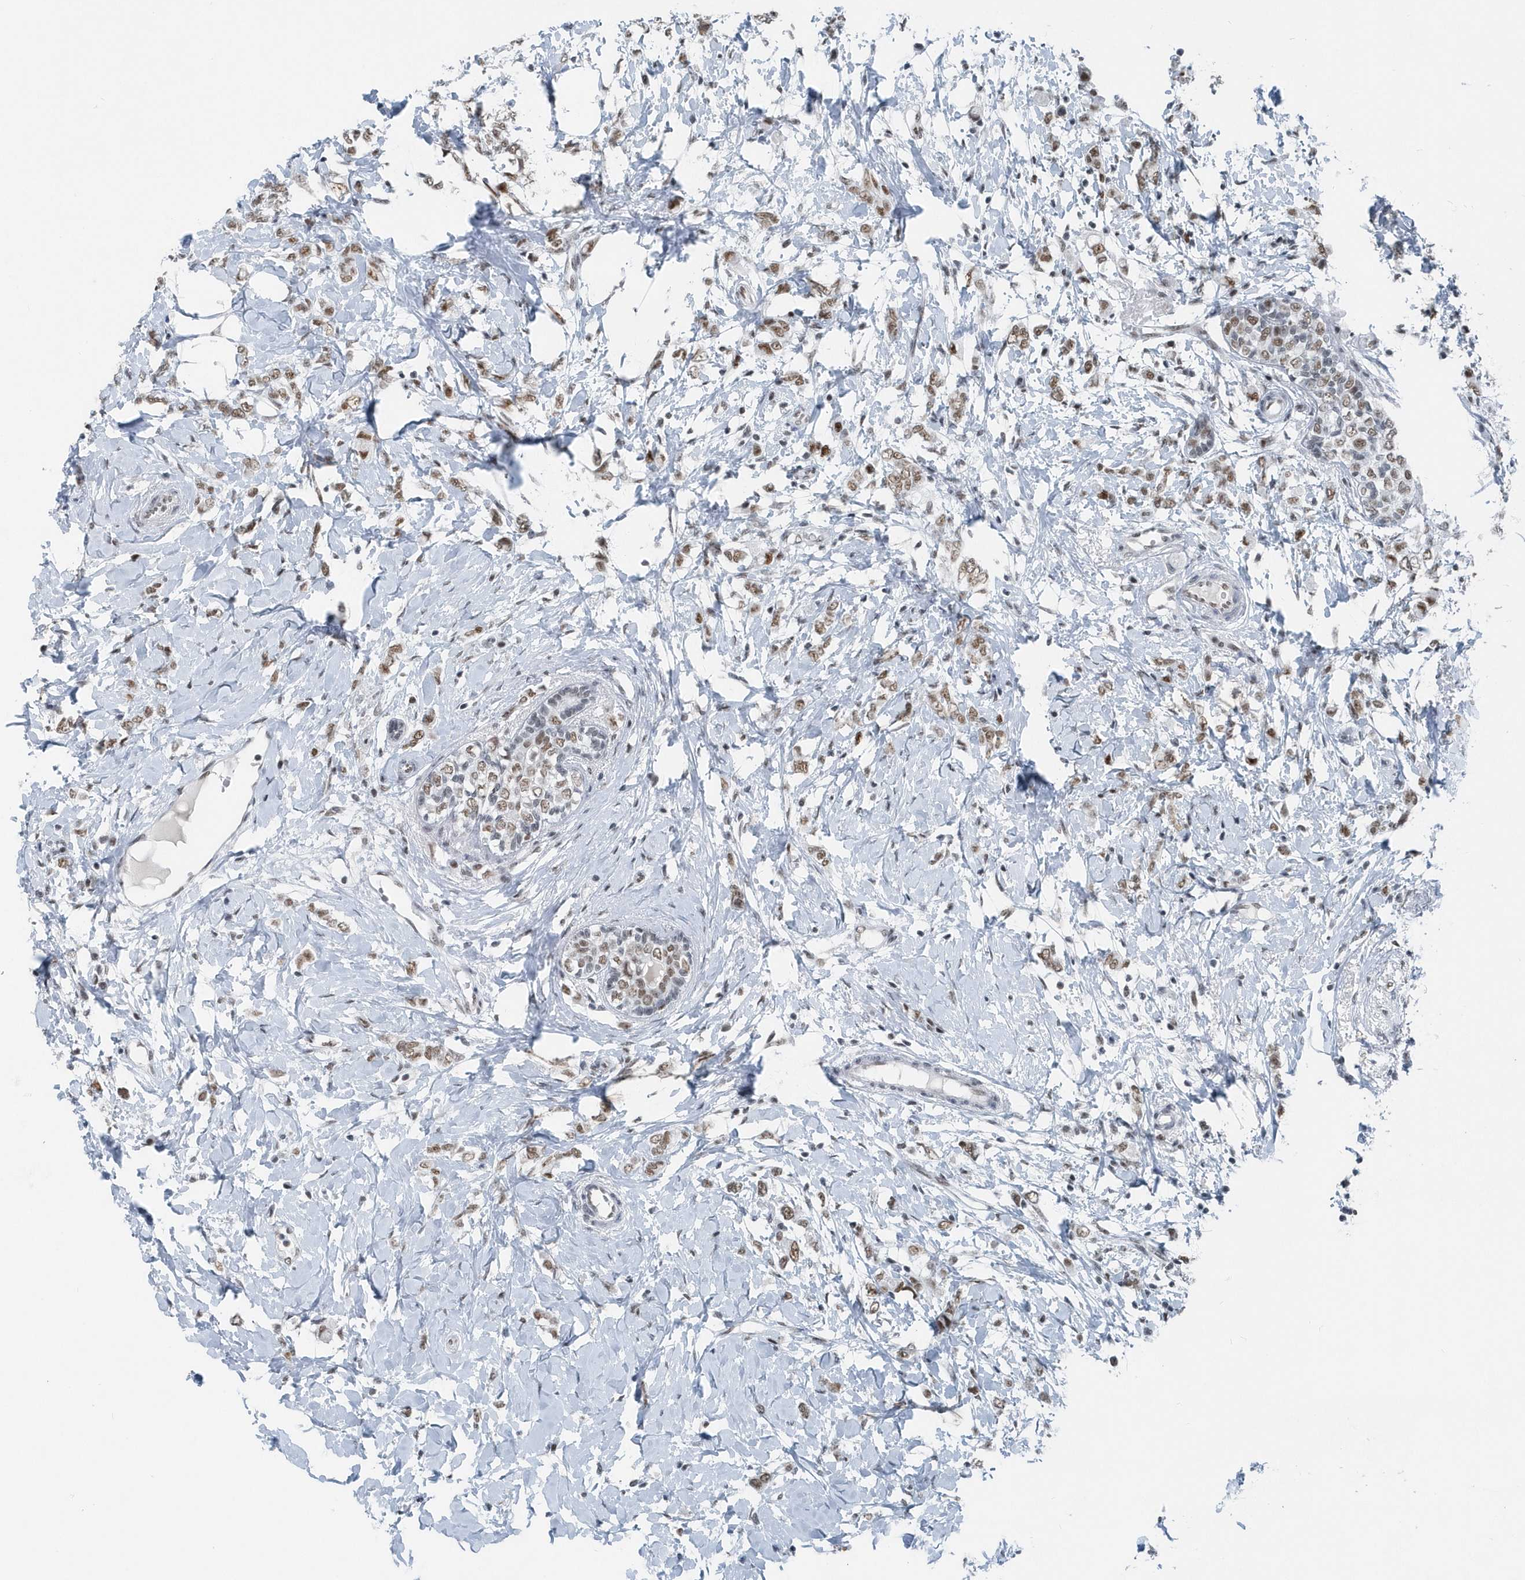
{"staining": {"intensity": "moderate", "quantity": ">75%", "location": "nuclear"}, "tissue": "breast cancer", "cell_type": "Tumor cells", "image_type": "cancer", "snomed": [{"axis": "morphology", "description": "Normal tissue, NOS"}, {"axis": "morphology", "description": "Lobular carcinoma"}, {"axis": "topography", "description": "Breast"}], "caption": "Protein expression analysis of breast lobular carcinoma exhibits moderate nuclear expression in approximately >75% of tumor cells.", "gene": "FIP1L1", "patient": {"sex": "female", "age": 47}}